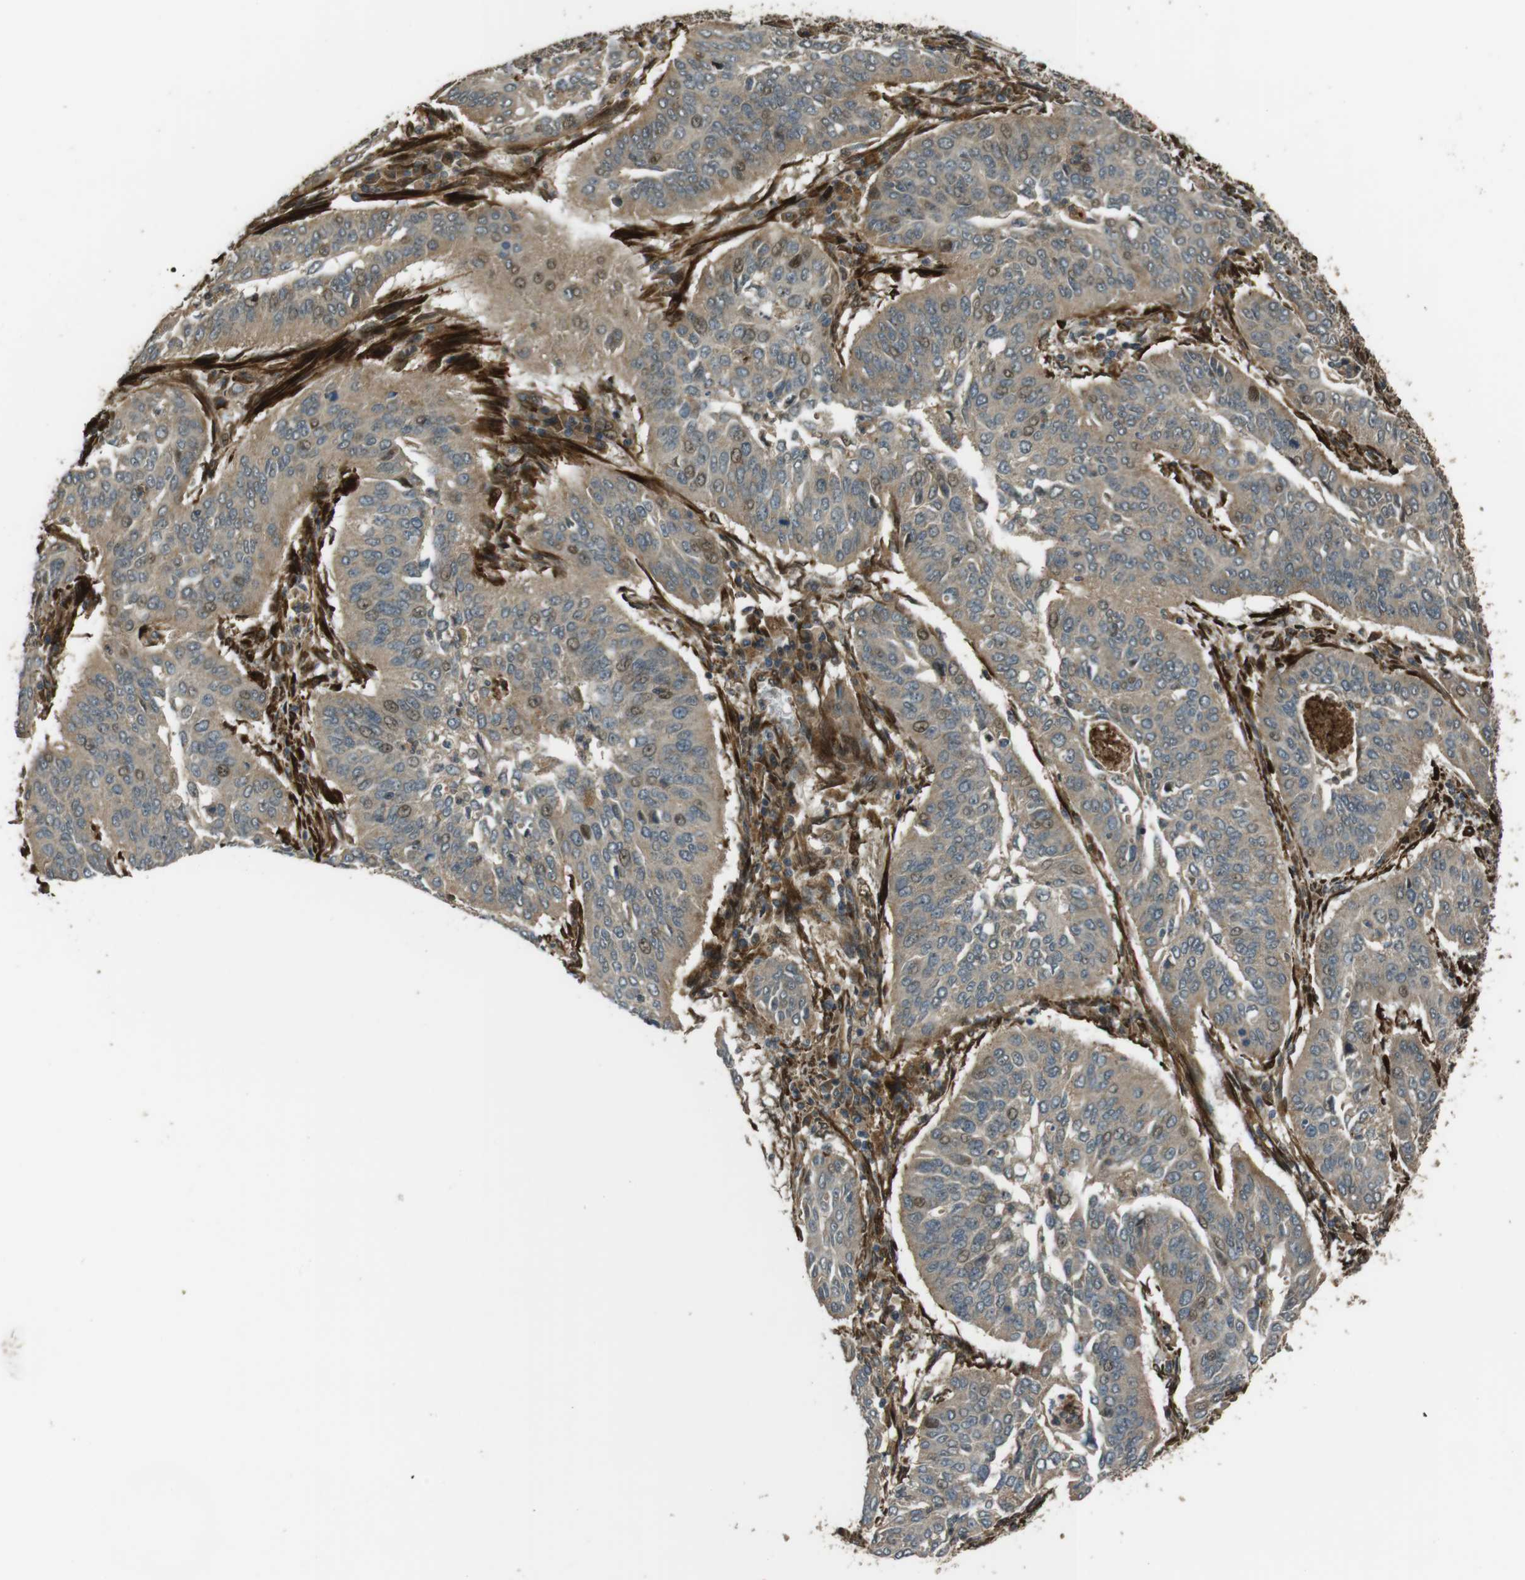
{"staining": {"intensity": "weak", "quantity": "<25%", "location": "cytoplasmic/membranous,nuclear"}, "tissue": "cervical cancer", "cell_type": "Tumor cells", "image_type": "cancer", "snomed": [{"axis": "morphology", "description": "Normal tissue, NOS"}, {"axis": "morphology", "description": "Squamous cell carcinoma, NOS"}, {"axis": "topography", "description": "Cervix"}], "caption": "The IHC photomicrograph has no significant positivity in tumor cells of cervical squamous cell carcinoma tissue.", "gene": "MSRB3", "patient": {"sex": "female", "age": 39}}